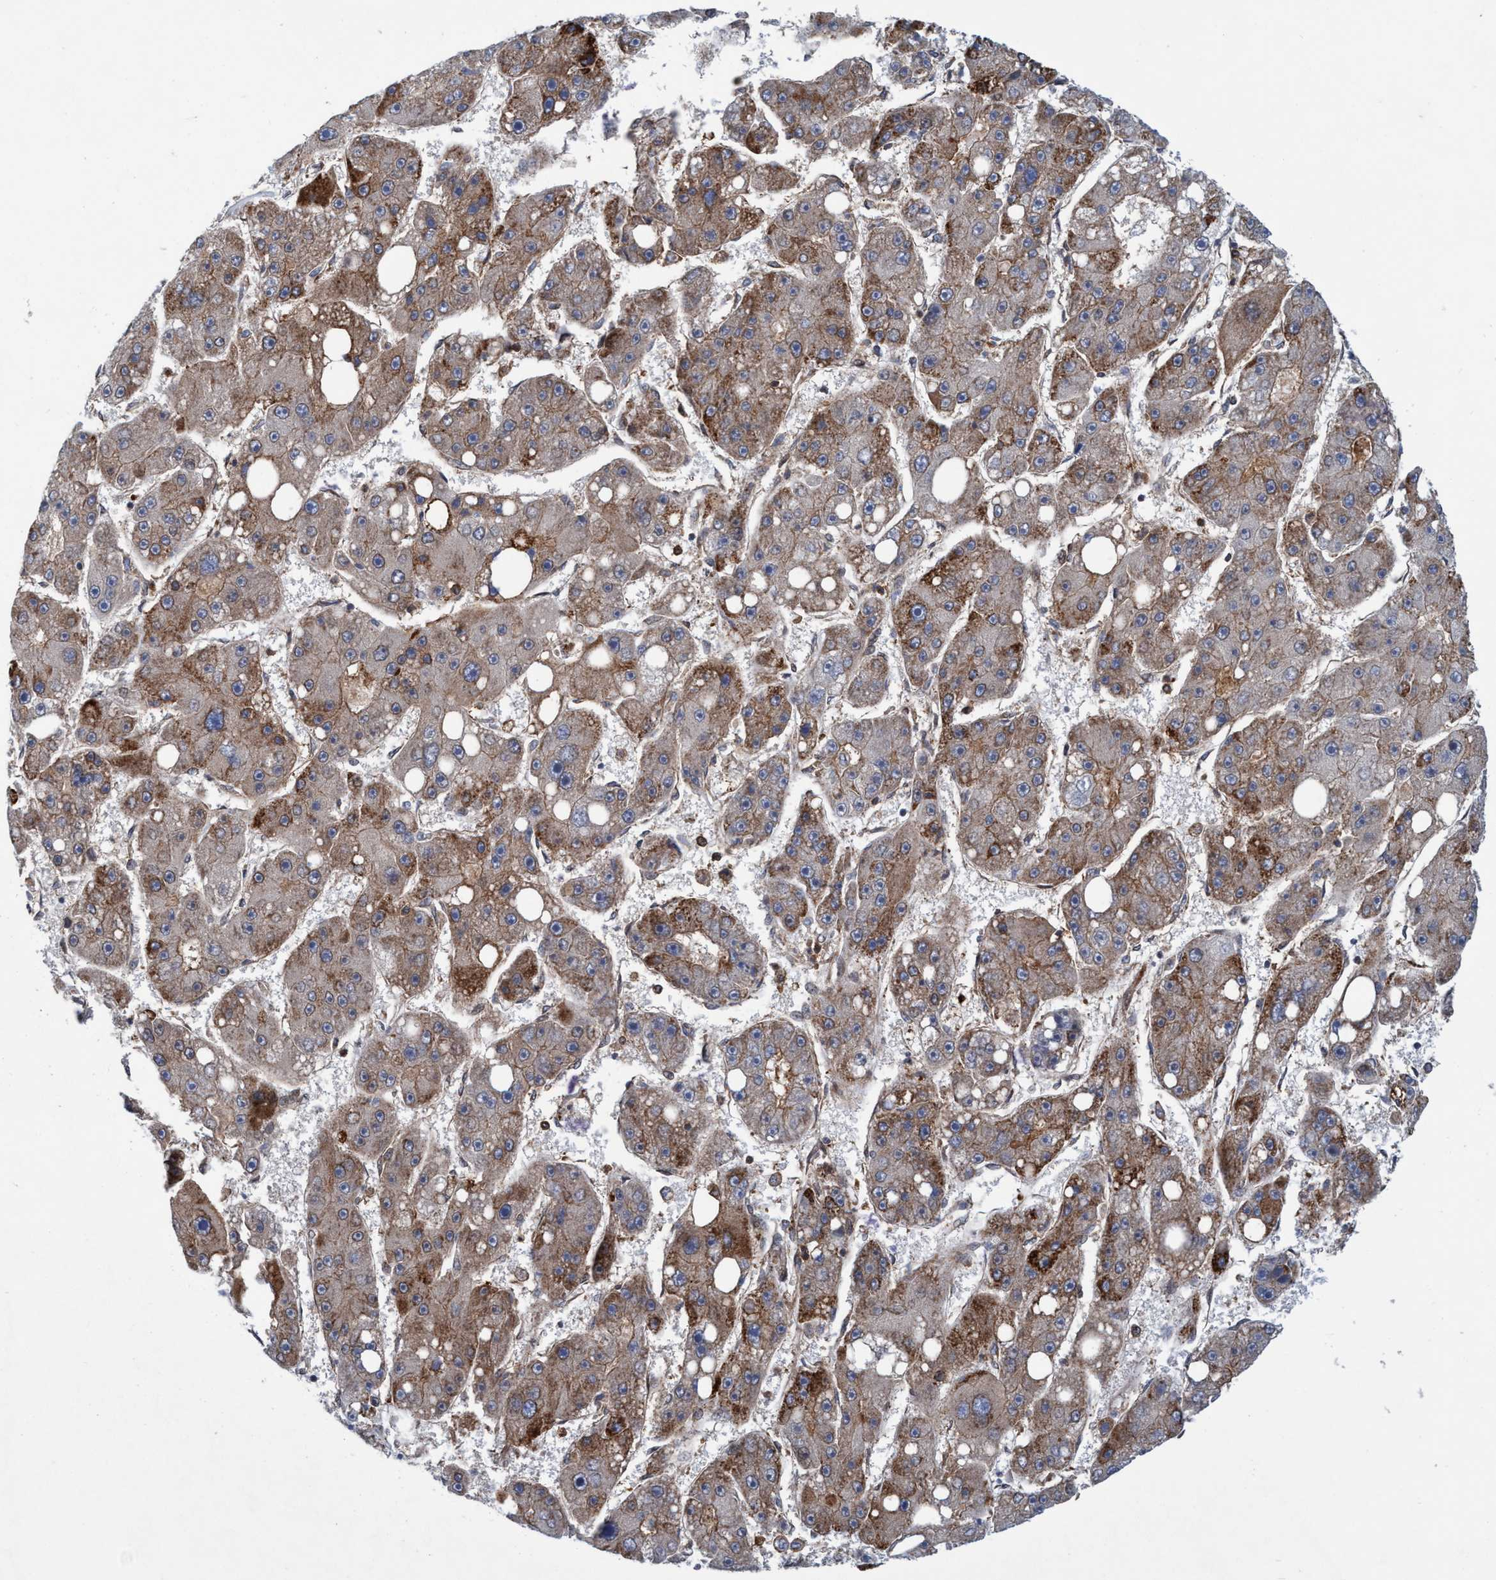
{"staining": {"intensity": "moderate", "quantity": "25%-75%", "location": "cytoplasmic/membranous"}, "tissue": "liver cancer", "cell_type": "Tumor cells", "image_type": "cancer", "snomed": [{"axis": "morphology", "description": "Carcinoma, Hepatocellular, NOS"}, {"axis": "topography", "description": "Liver"}], "caption": "Hepatocellular carcinoma (liver) was stained to show a protein in brown. There is medium levels of moderate cytoplasmic/membranous expression in about 25%-75% of tumor cells. The staining was performed using DAB (3,3'-diaminobenzidine), with brown indicating positive protein expression. Nuclei are stained blue with hematoxylin.", "gene": "SLC16A3", "patient": {"sex": "female", "age": 61}}